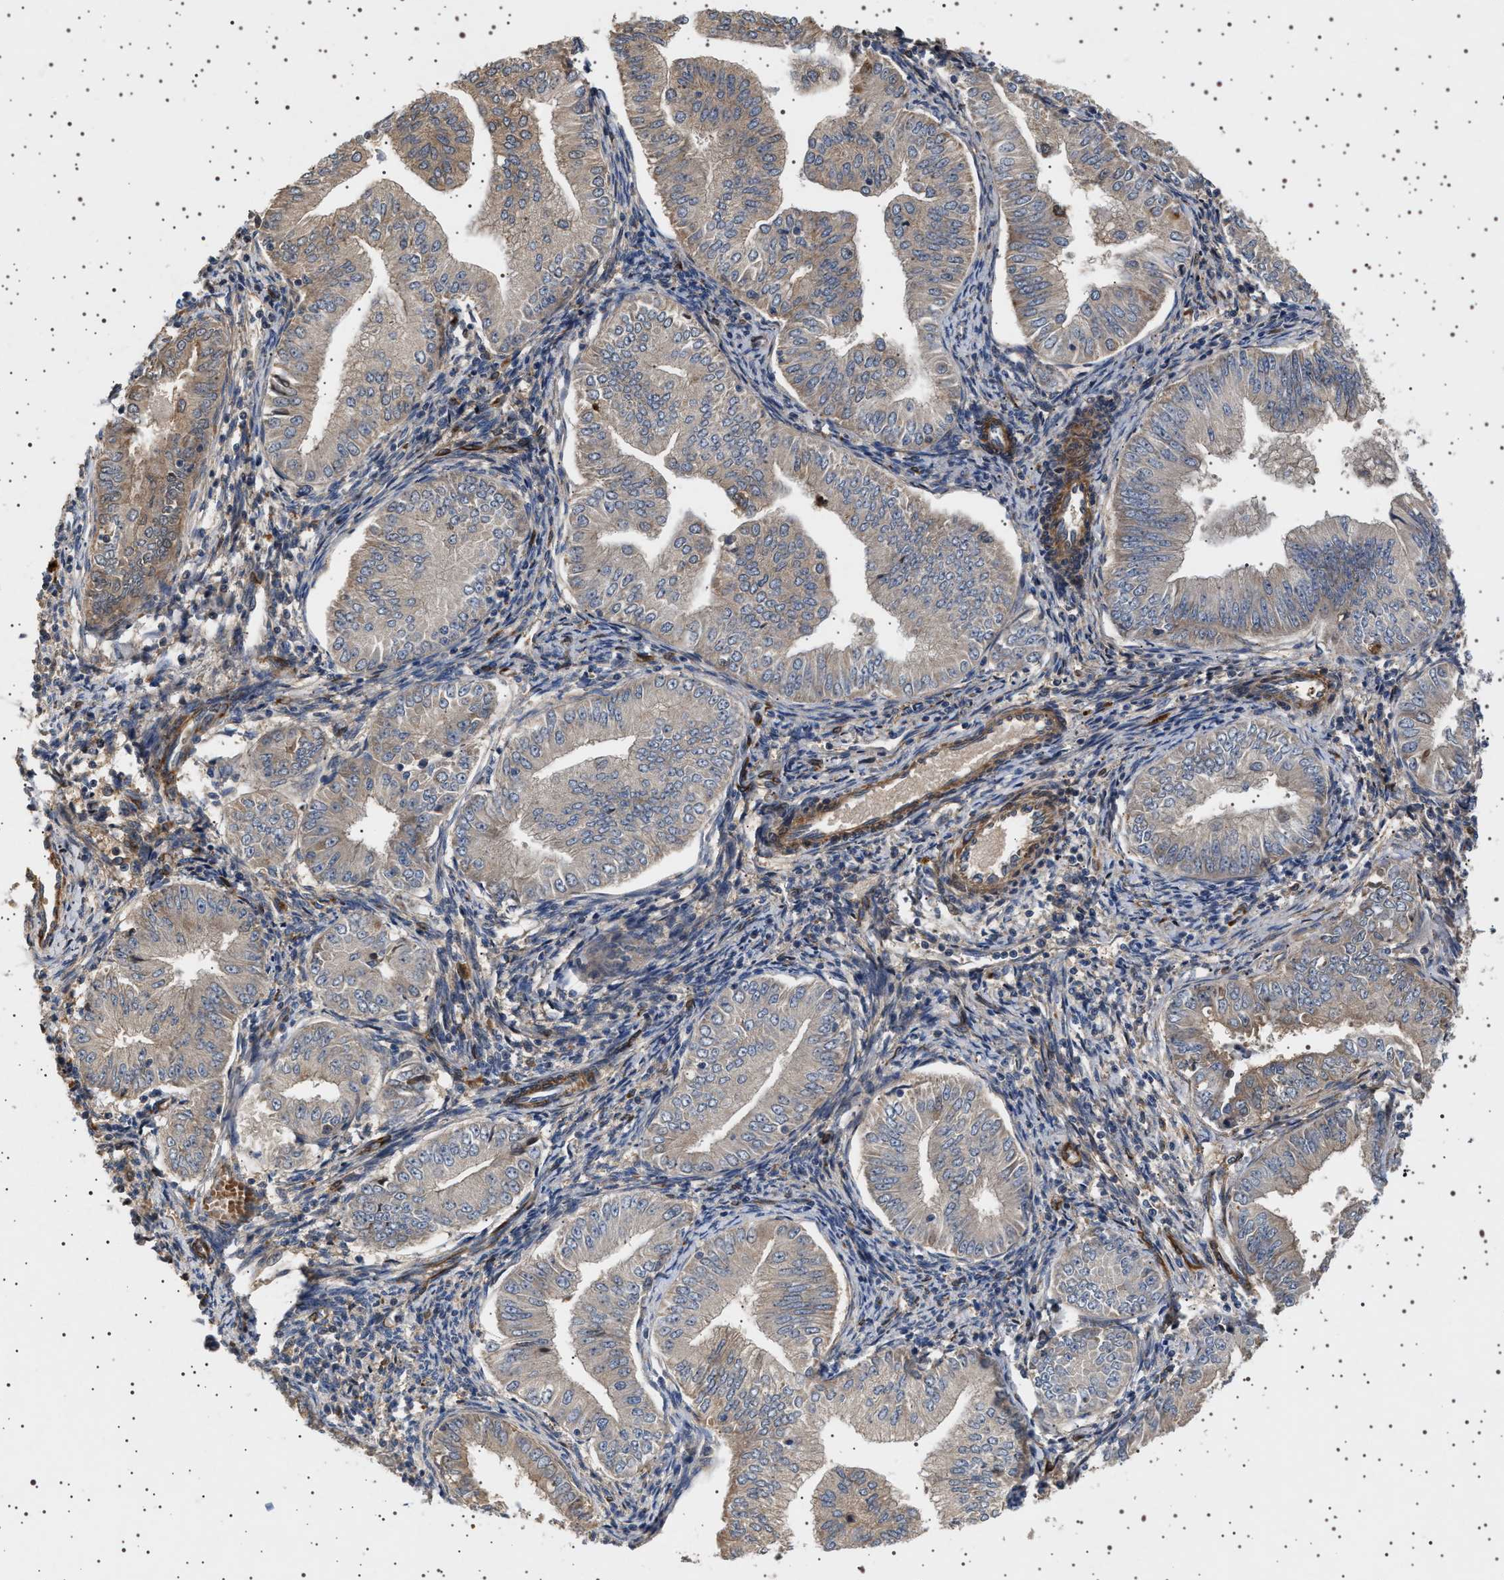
{"staining": {"intensity": "weak", "quantity": ">75%", "location": "cytoplasmic/membranous"}, "tissue": "endometrial cancer", "cell_type": "Tumor cells", "image_type": "cancer", "snomed": [{"axis": "morphology", "description": "Normal tissue, NOS"}, {"axis": "morphology", "description": "Adenocarcinoma, NOS"}, {"axis": "topography", "description": "Endometrium"}], "caption": "DAB immunohistochemical staining of endometrial cancer exhibits weak cytoplasmic/membranous protein expression in approximately >75% of tumor cells. Nuclei are stained in blue.", "gene": "GUCY1B1", "patient": {"sex": "female", "age": 53}}